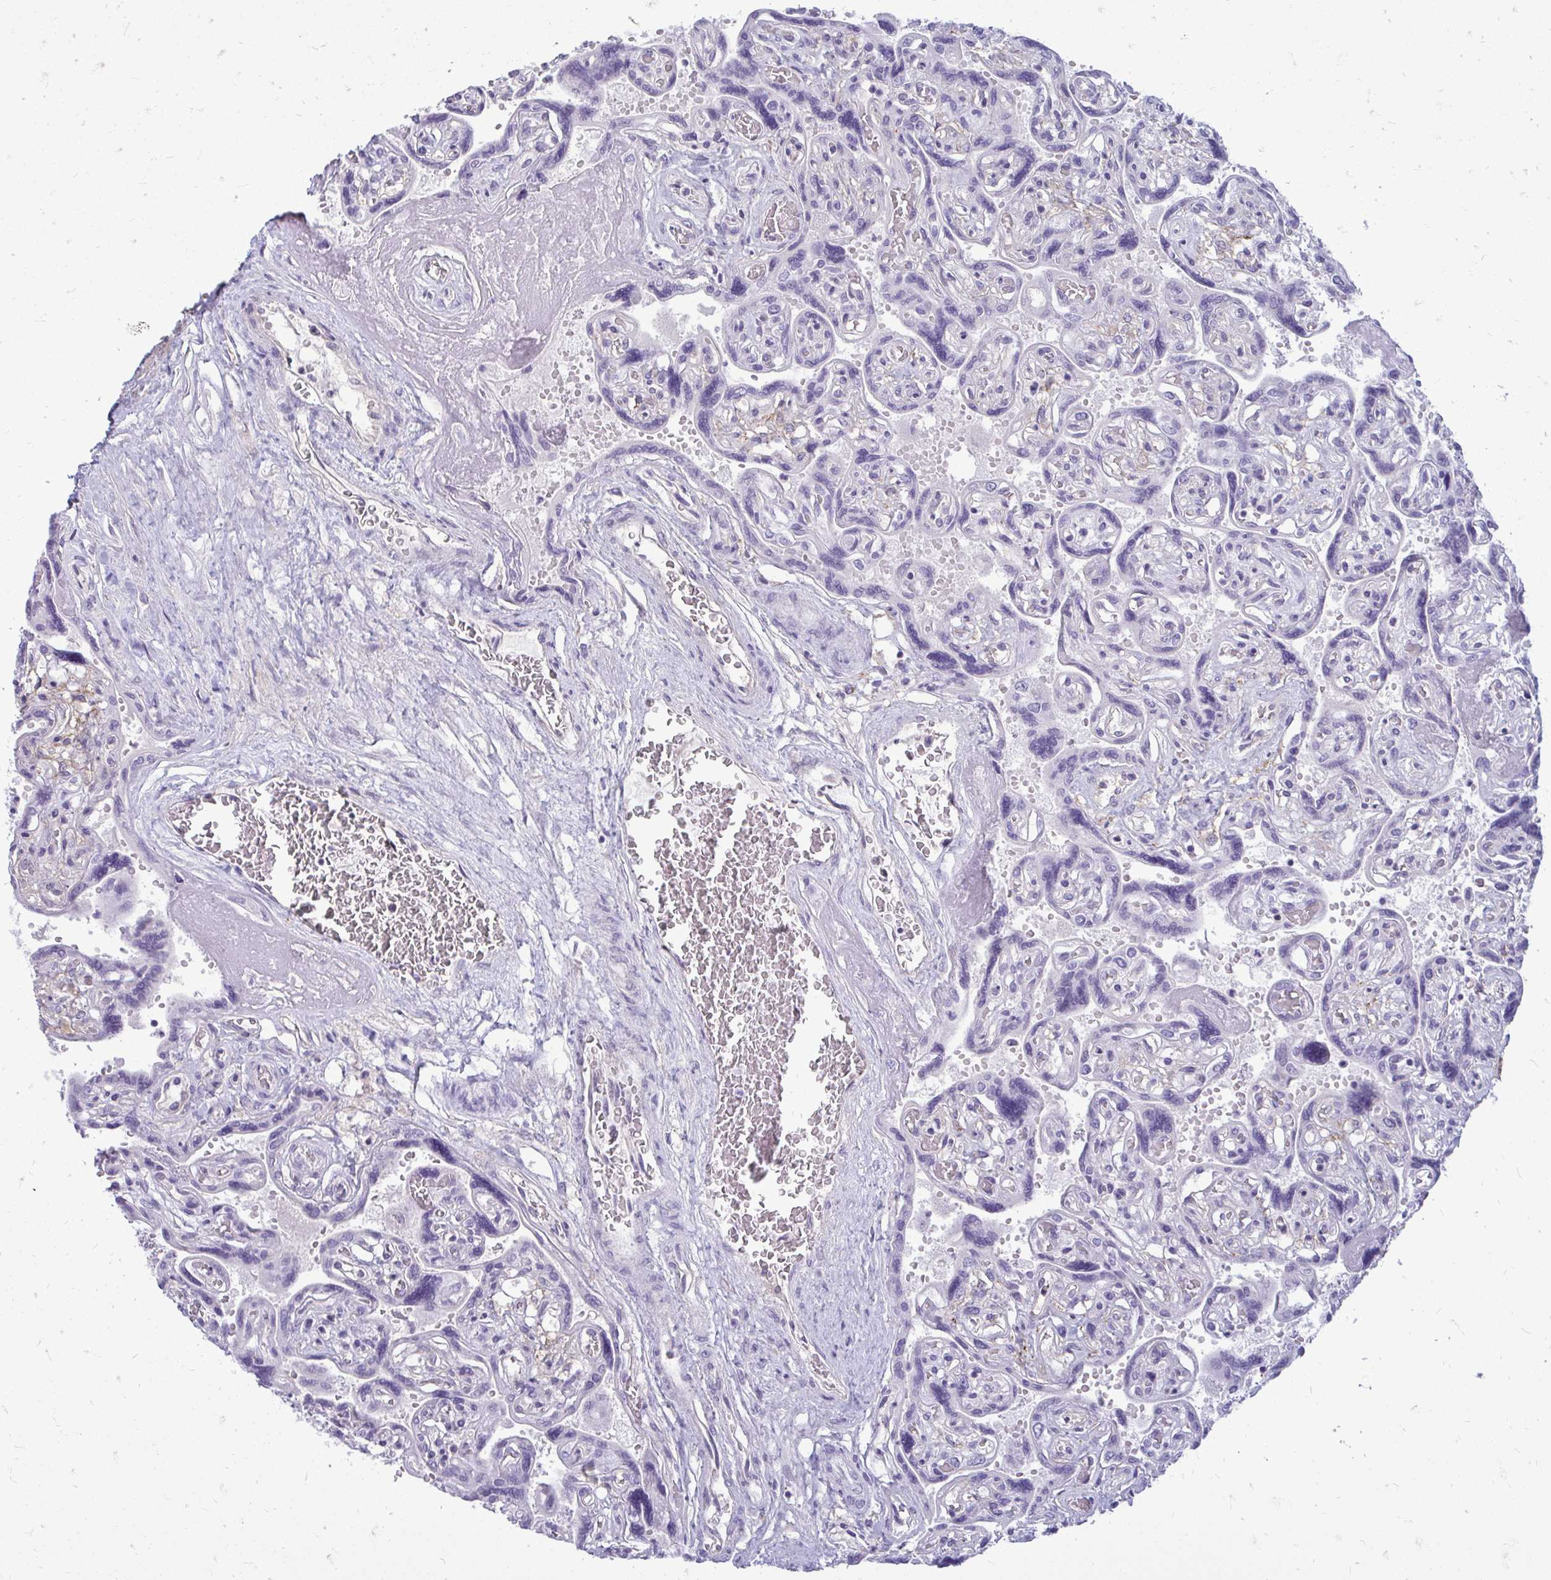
{"staining": {"intensity": "negative", "quantity": "none", "location": "none"}, "tissue": "placenta", "cell_type": "Decidual cells", "image_type": "normal", "snomed": [{"axis": "morphology", "description": "Normal tissue, NOS"}, {"axis": "topography", "description": "Placenta"}], "caption": "DAB immunohistochemical staining of benign human placenta reveals no significant staining in decidual cells.", "gene": "FABP3", "patient": {"sex": "female", "age": 32}}